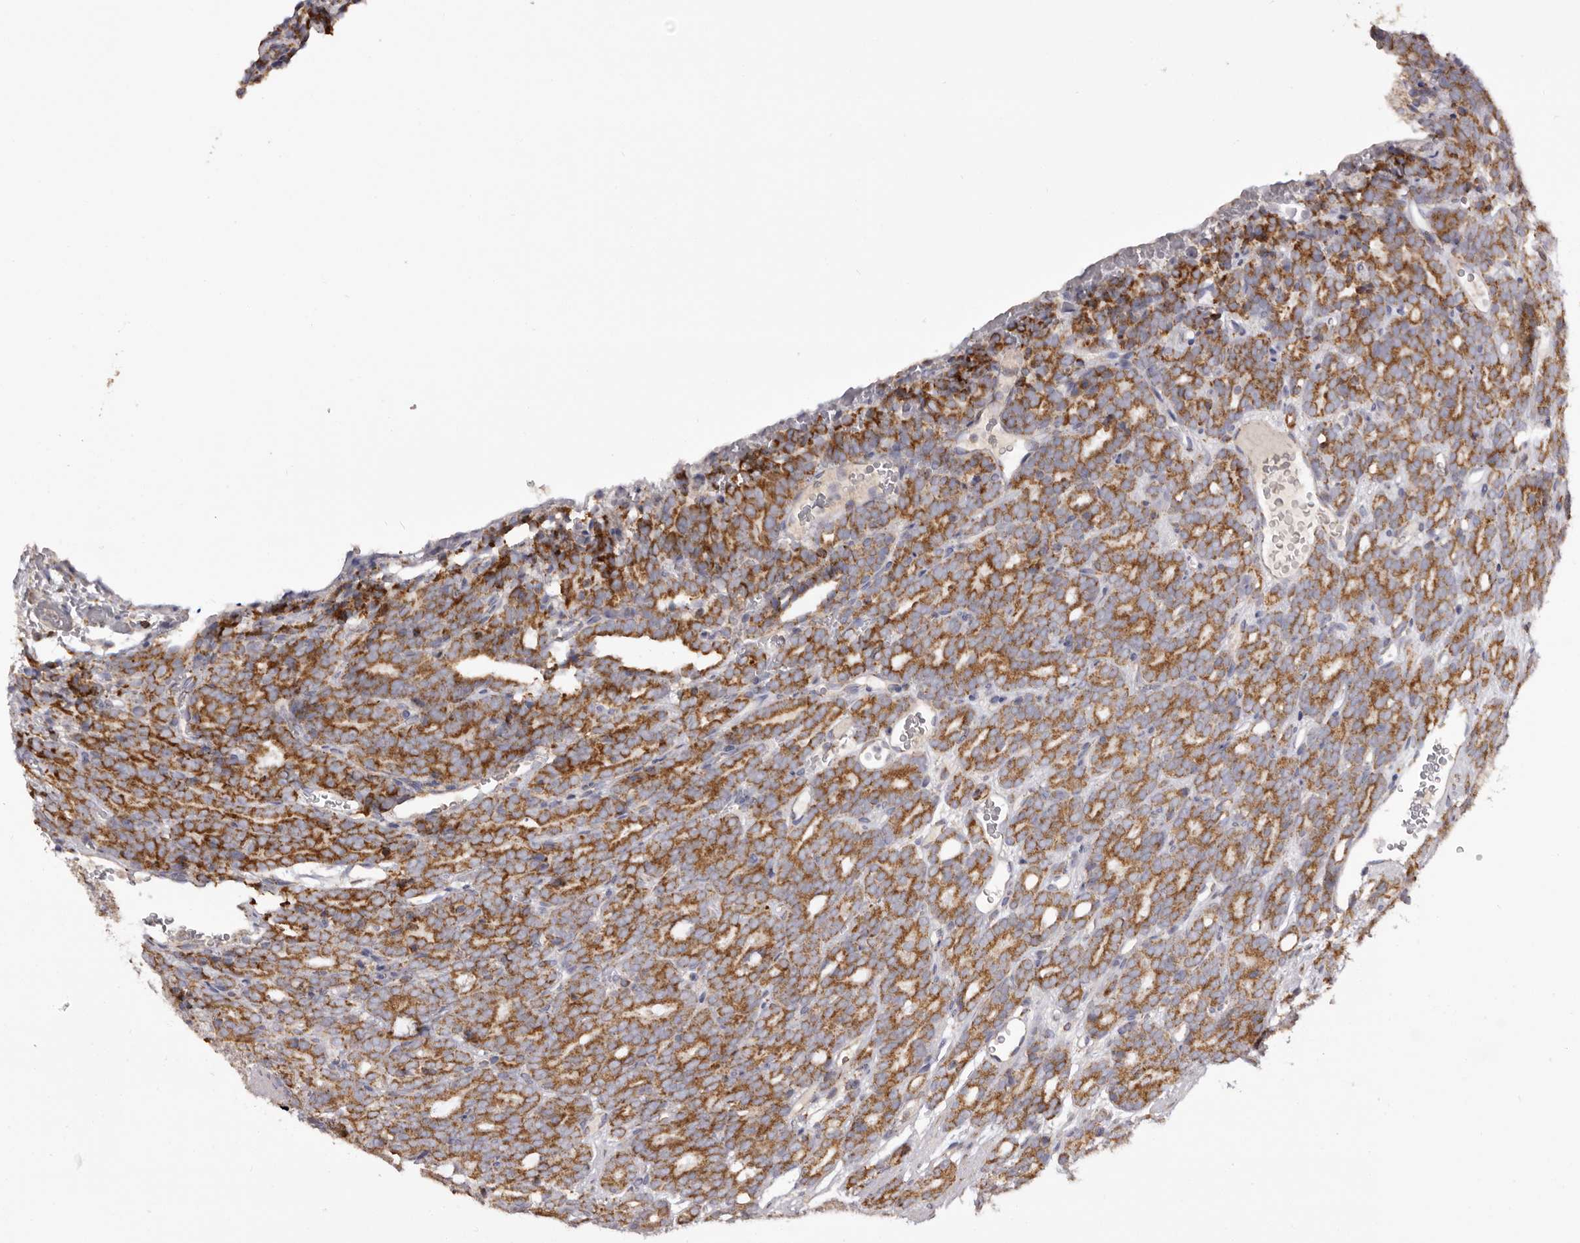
{"staining": {"intensity": "moderate", "quantity": ">75%", "location": "cytoplasmic/membranous"}, "tissue": "prostate cancer", "cell_type": "Tumor cells", "image_type": "cancer", "snomed": [{"axis": "morphology", "description": "Adenocarcinoma, High grade"}, {"axis": "topography", "description": "Prostate"}], "caption": "Protein staining displays moderate cytoplasmic/membranous positivity in approximately >75% of tumor cells in prostate cancer (adenocarcinoma (high-grade)). (DAB IHC, brown staining for protein, blue staining for nuclei).", "gene": "MECR", "patient": {"sex": "male", "age": 62}}